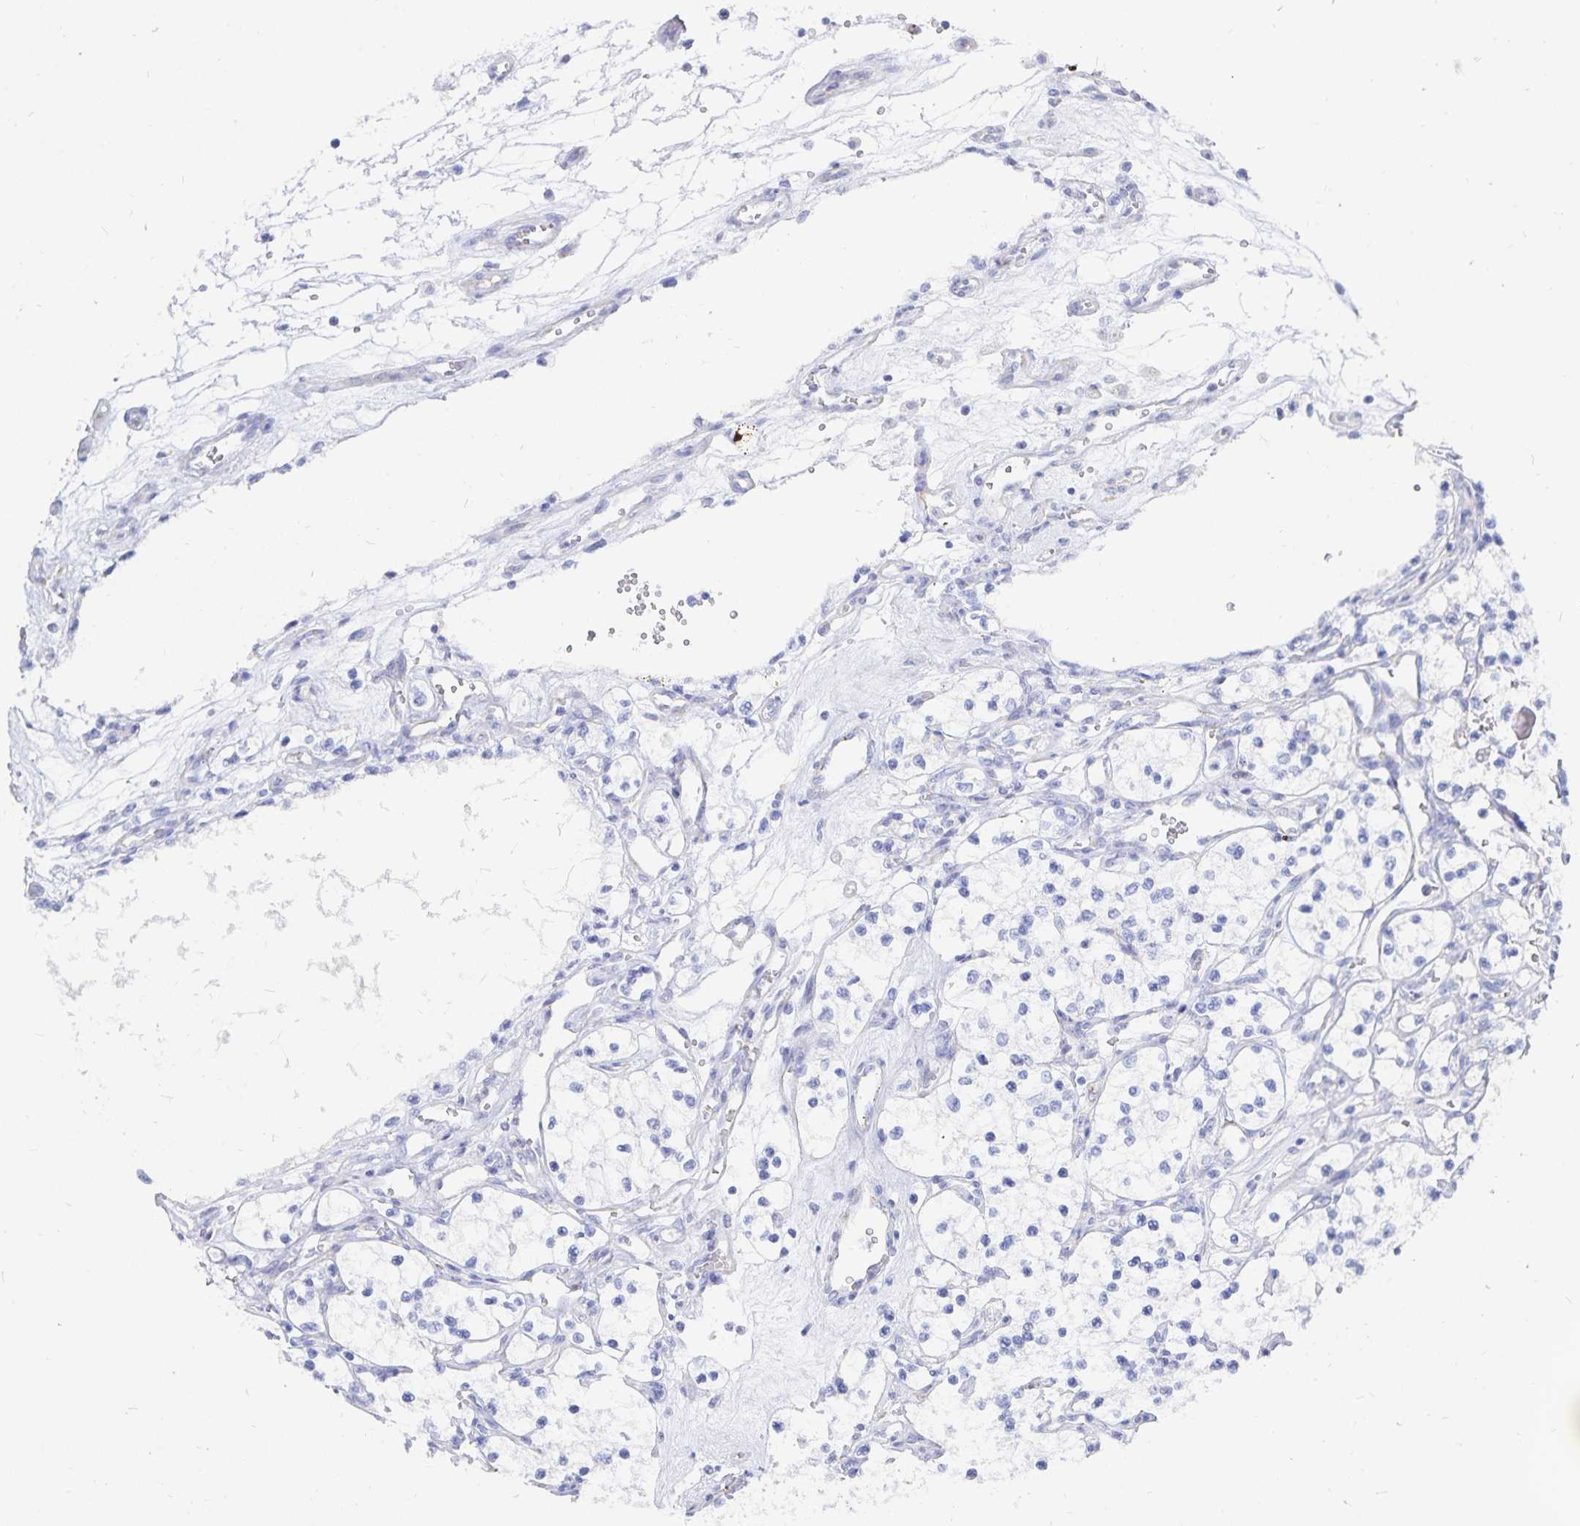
{"staining": {"intensity": "negative", "quantity": "none", "location": "none"}, "tissue": "renal cancer", "cell_type": "Tumor cells", "image_type": "cancer", "snomed": [{"axis": "morphology", "description": "Adenocarcinoma, NOS"}, {"axis": "topography", "description": "Kidney"}], "caption": "Tumor cells are negative for brown protein staining in adenocarcinoma (renal). Nuclei are stained in blue.", "gene": "INSL5", "patient": {"sex": "female", "age": 69}}